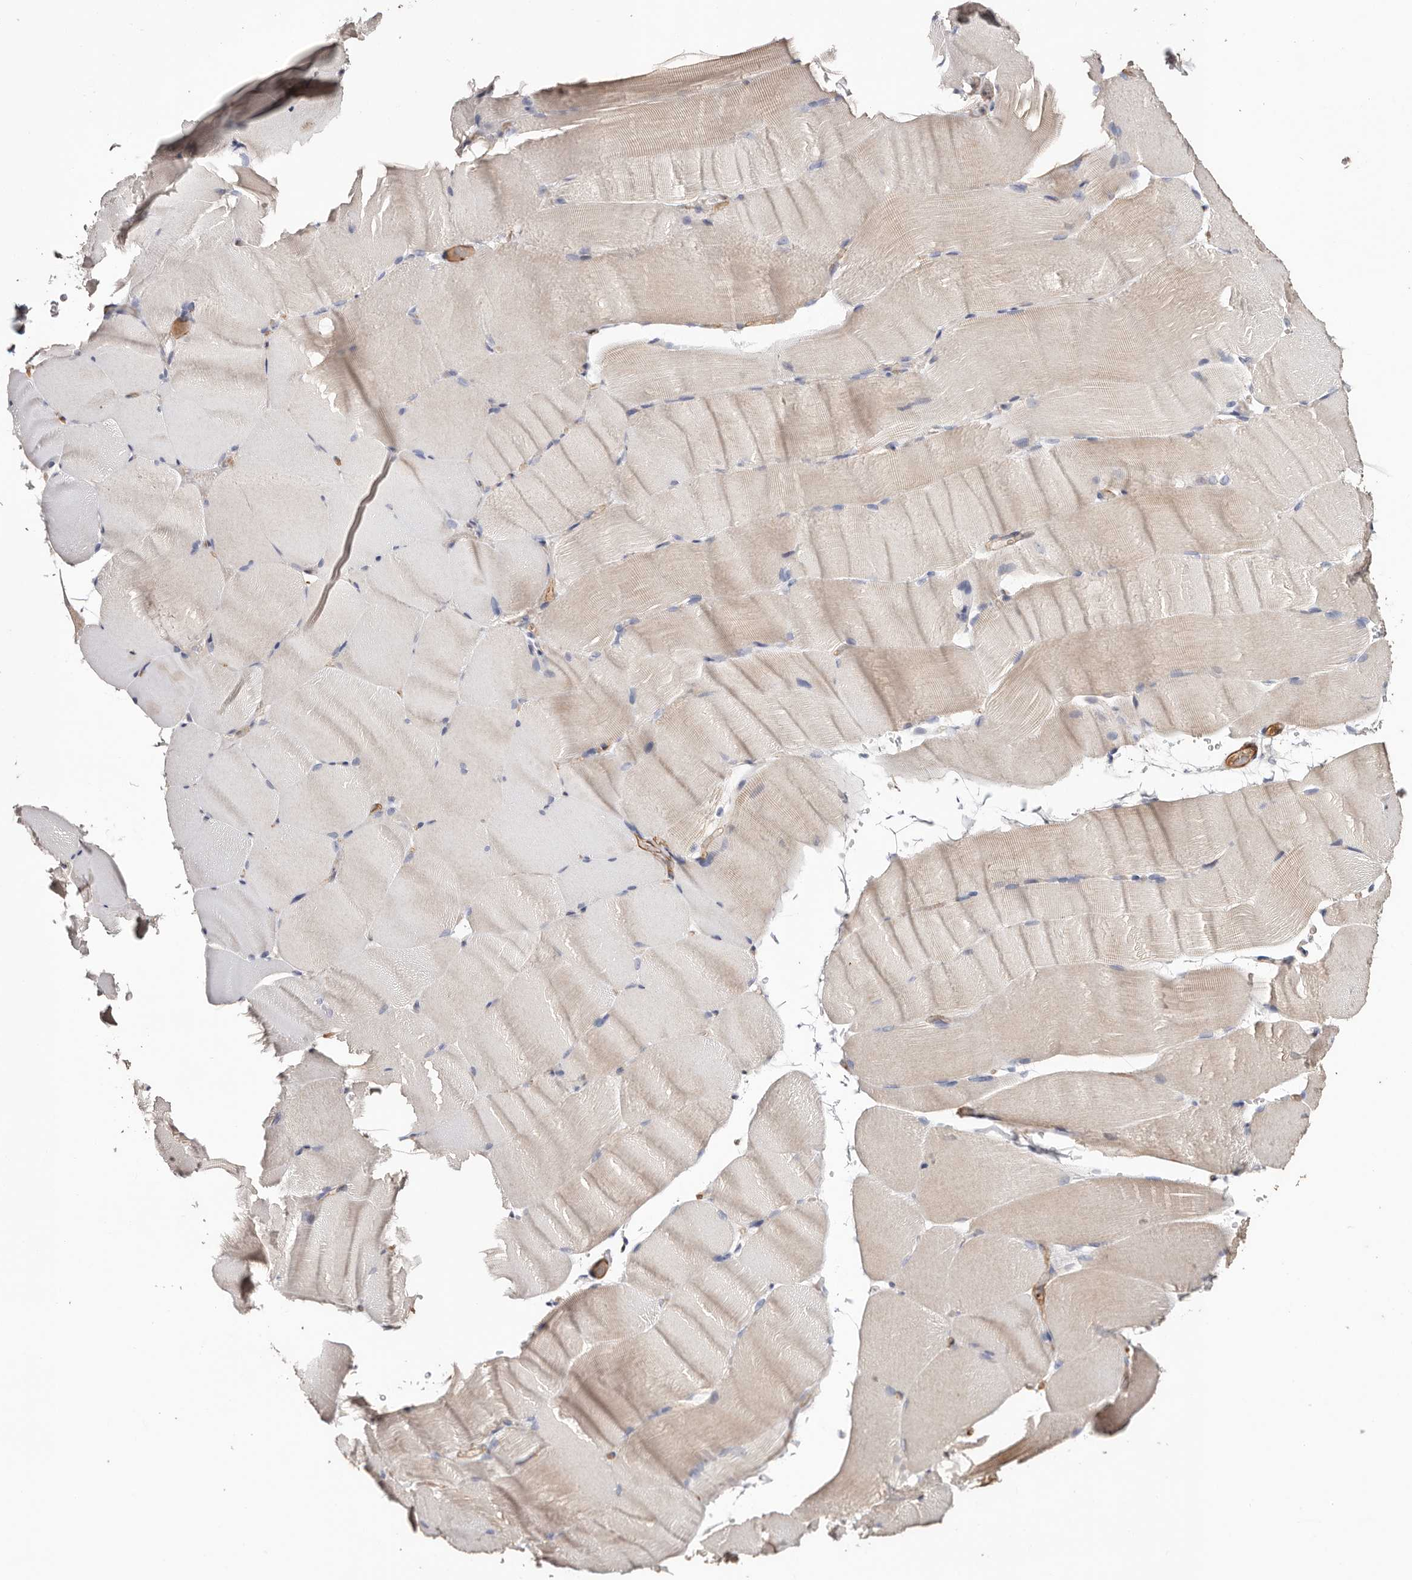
{"staining": {"intensity": "weak", "quantity": "<25%", "location": "cytoplasmic/membranous"}, "tissue": "skeletal muscle", "cell_type": "Myocytes", "image_type": "normal", "snomed": [{"axis": "morphology", "description": "Normal tissue, NOS"}, {"axis": "topography", "description": "Skeletal muscle"}, {"axis": "topography", "description": "Parathyroid gland"}], "caption": "An immunohistochemistry (IHC) histopathology image of normal skeletal muscle is shown. There is no staining in myocytes of skeletal muscle.", "gene": "TGM2", "patient": {"sex": "female", "age": 37}}